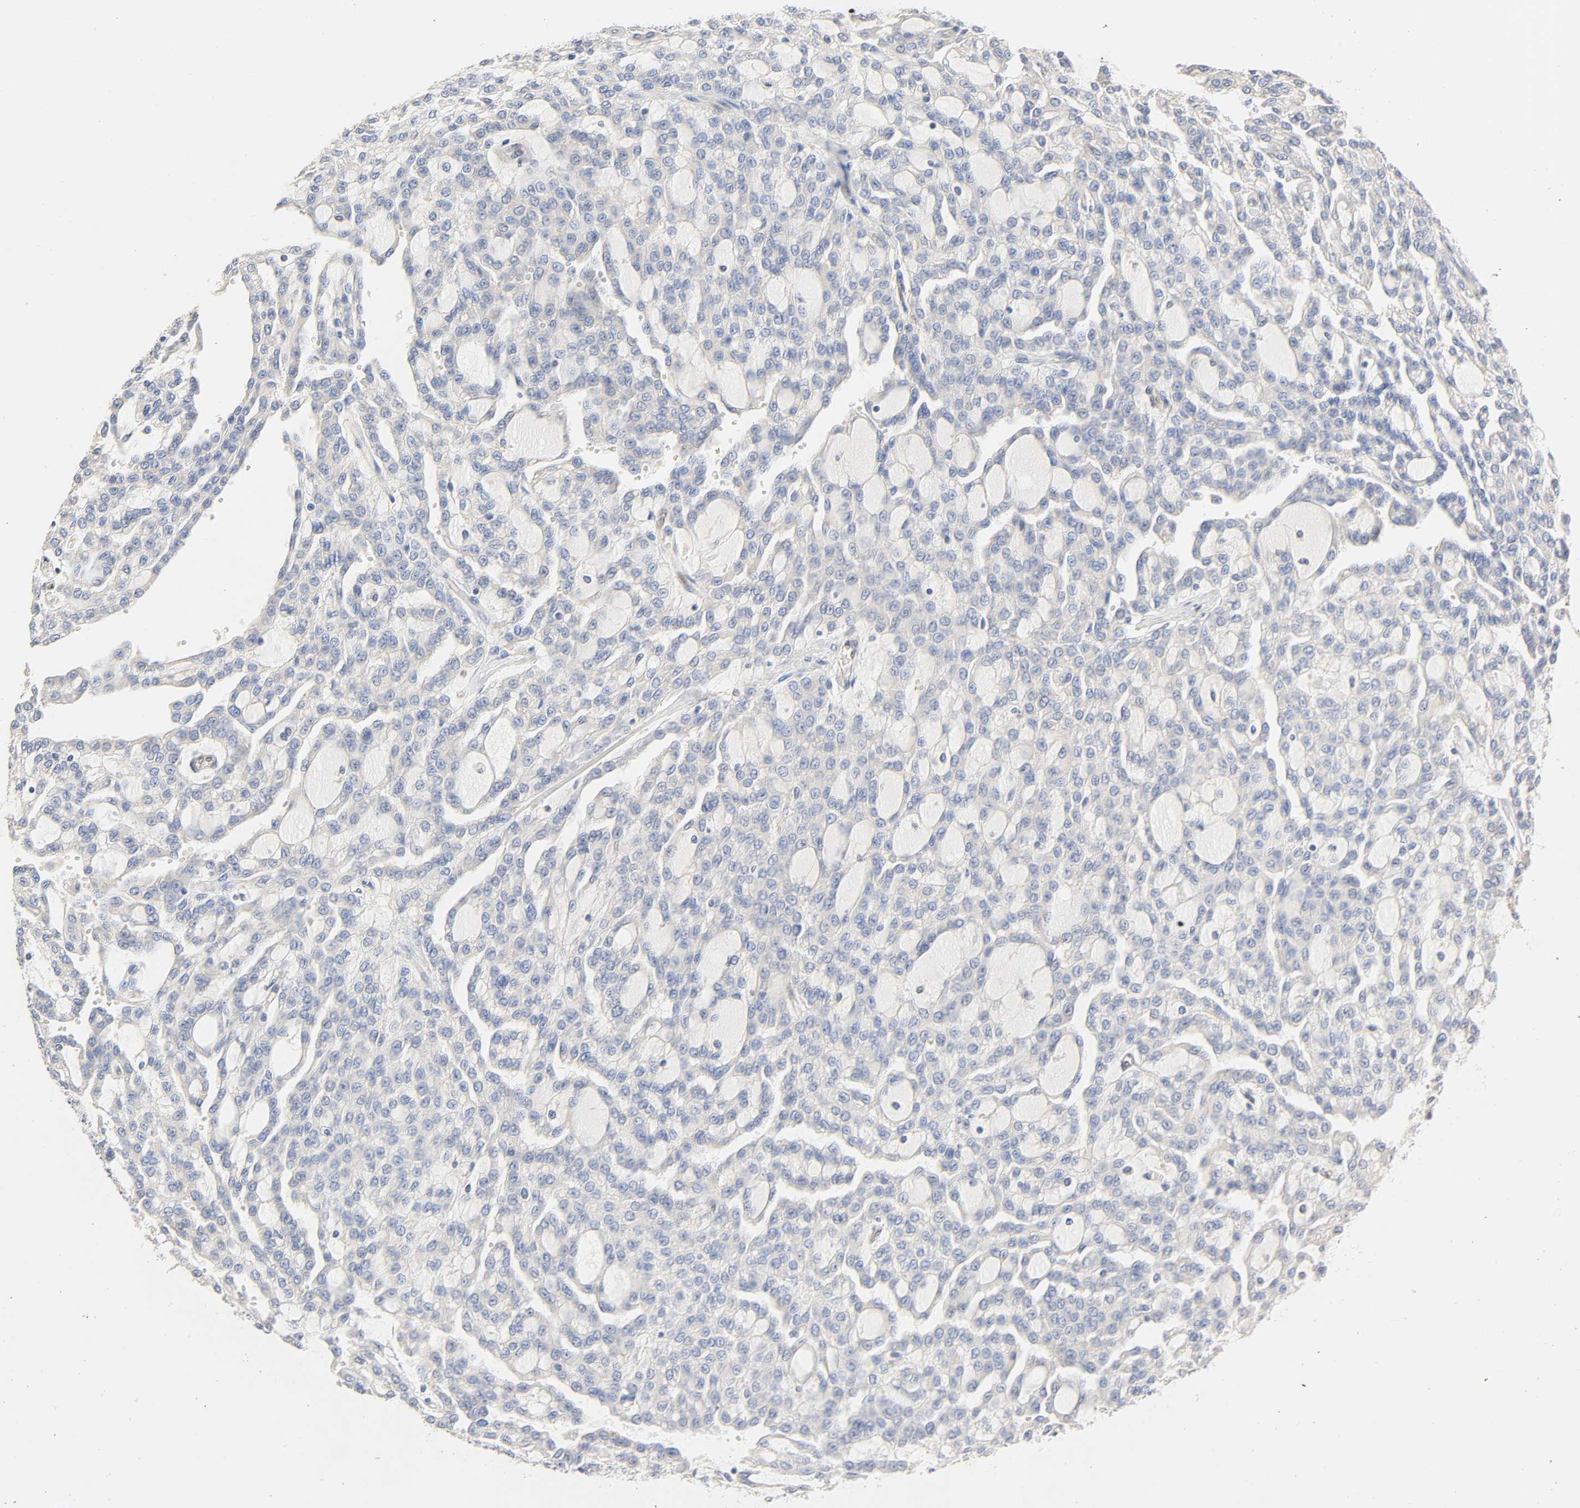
{"staining": {"intensity": "negative", "quantity": "none", "location": "none"}, "tissue": "renal cancer", "cell_type": "Tumor cells", "image_type": "cancer", "snomed": [{"axis": "morphology", "description": "Adenocarcinoma, NOS"}, {"axis": "topography", "description": "Kidney"}], "caption": "Immunohistochemistry (IHC) micrograph of renal cancer (adenocarcinoma) stained for a protein (brown), which reveals no positivity in tumor cells. (DAB immunohistochemistry (IHC) visualized using brightfield microscopy, high magnification).", "gene": "BORCS8-MEF2B", "patient": {"sex": "male", "age": 63}}